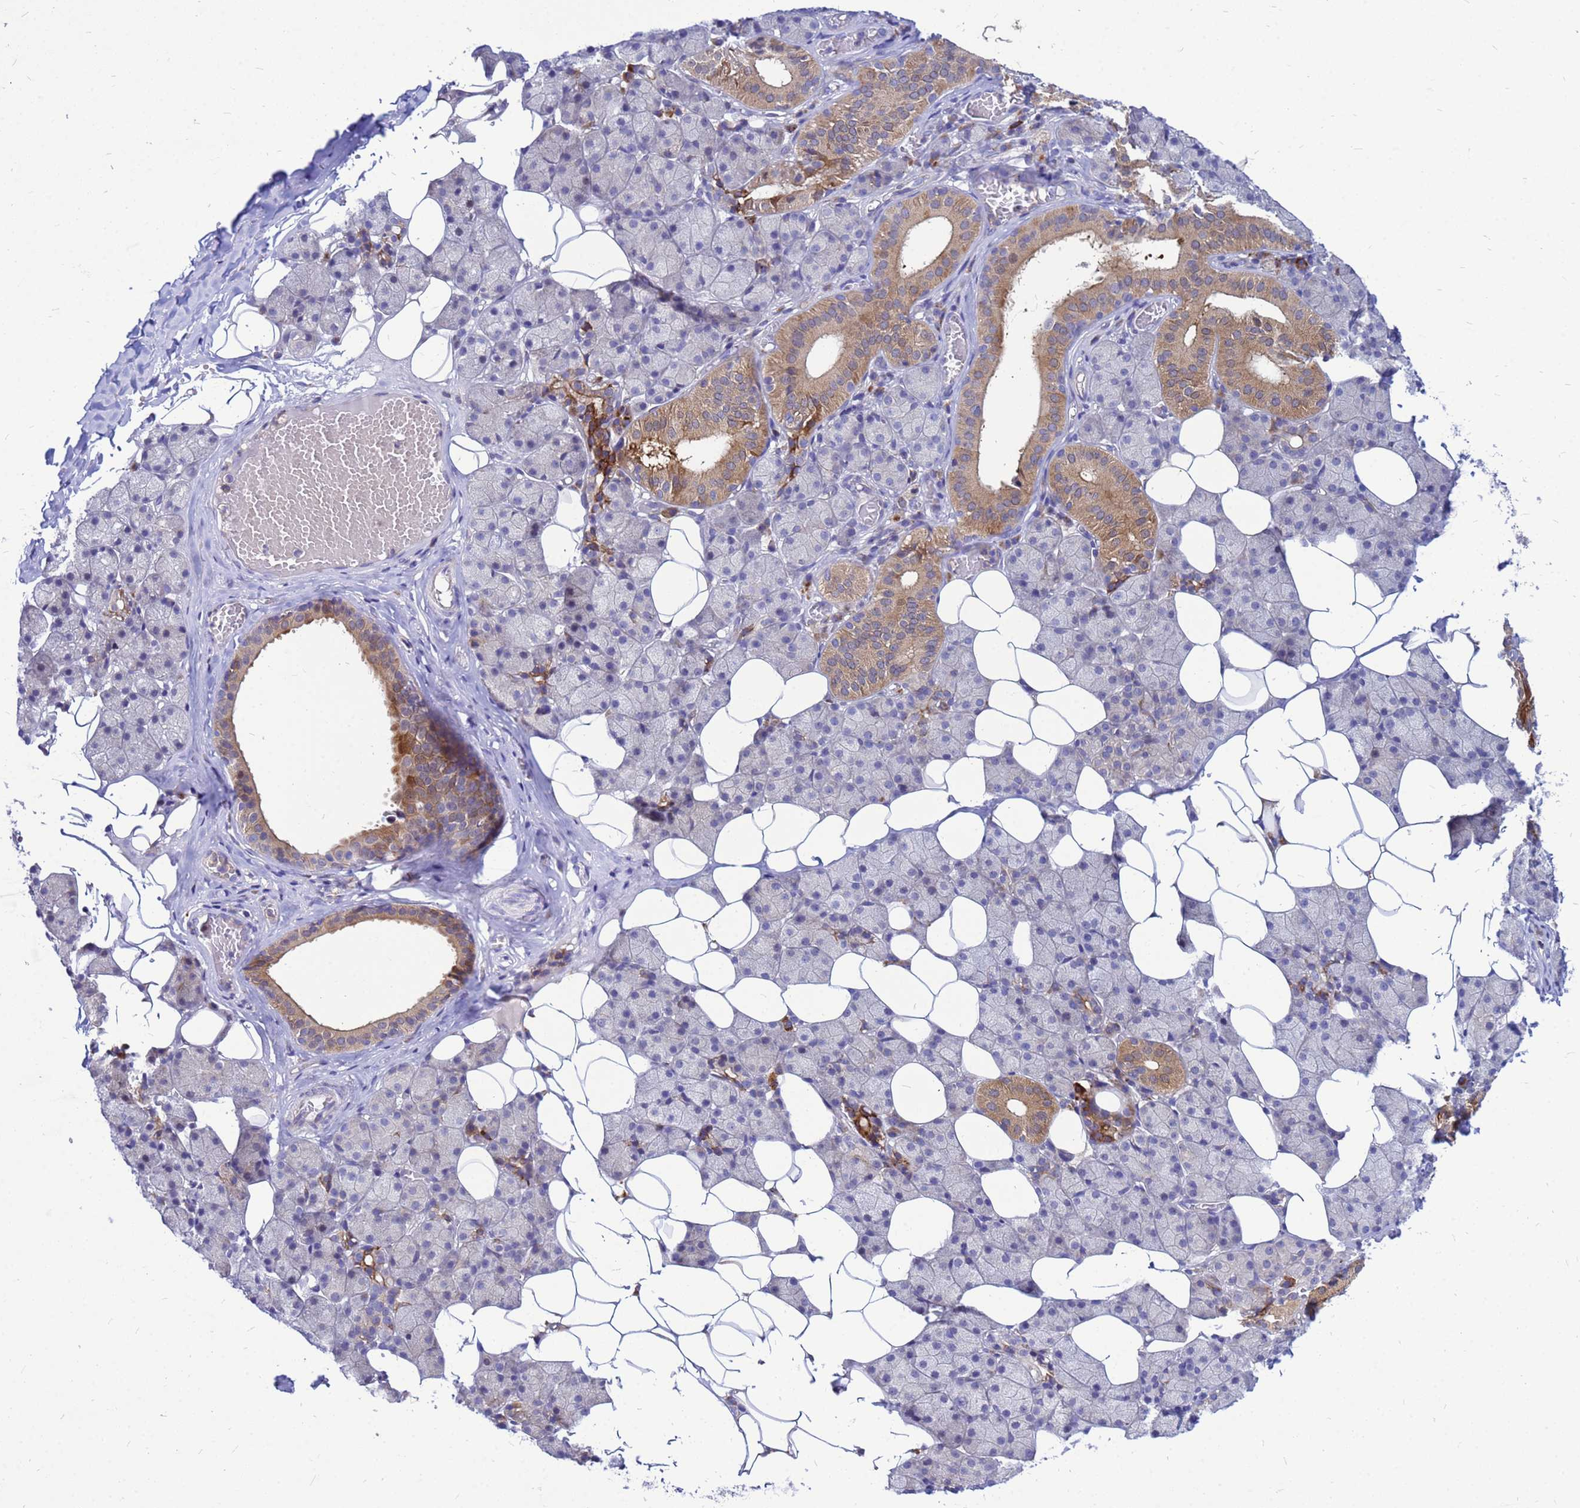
{"staining": {"intensity": "moderate", "quantity": "<25%", "location": "cytoplasmic/membranous"}, "tissue": "salivary gland", "cell_type": "Glandular cells", "image_type": "normal", "snomed": [{"axis": "morphology", "description": "Normal tissue, NOS"}, {"axis": "topography", "description": "Salivary gland"}], "caption": "Salivary gland stained with DAB (3,3'-diaminobenzidine) immunohistochemistry shows low levels of moderate cytoplasmic/membranous positivity in about <25% of glandular cells. (brown staining indicates protein expression, while blue staining denotes nuclei).", "gene": "FHIP1A", "patient": {"sex": "female", "age": 33}}